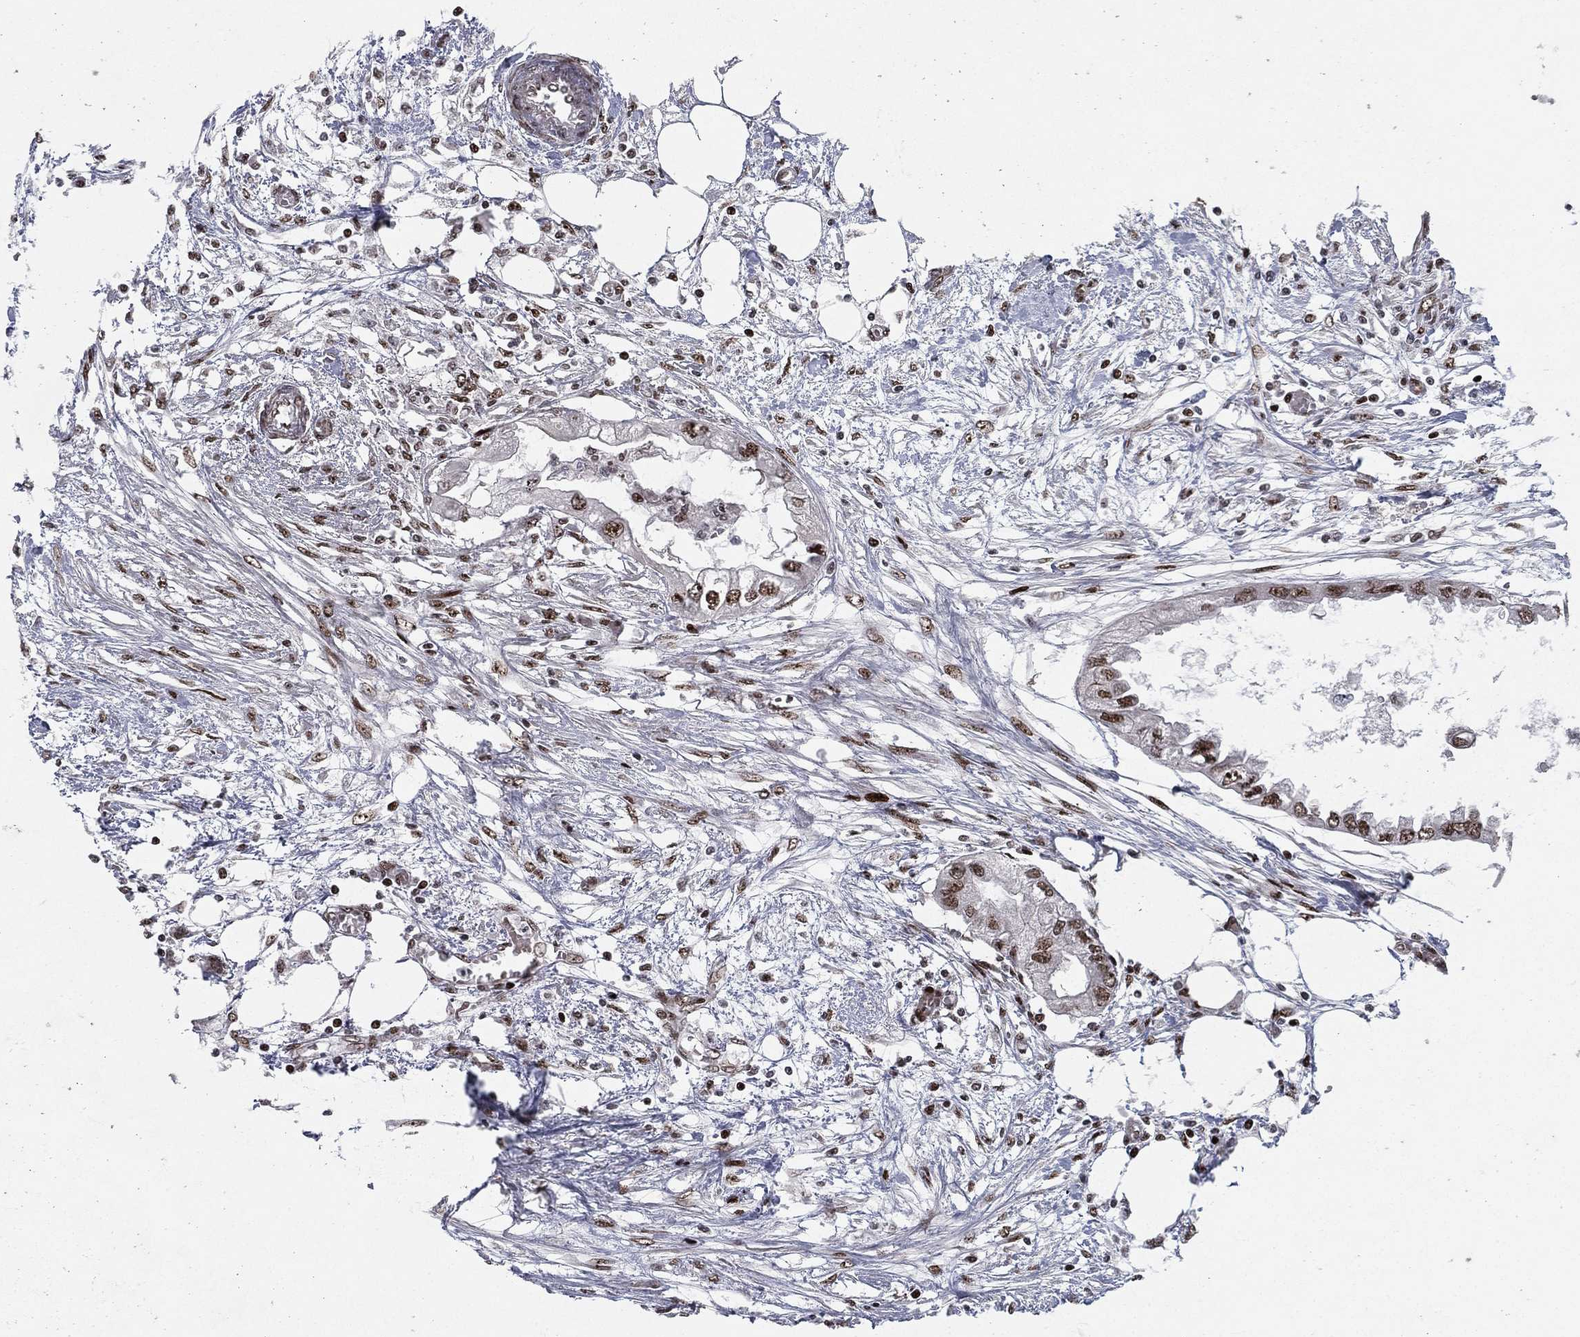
{"staining": {"intensity": "moderate", "quantity": "<25%", "location": "nuclear"}, "tissue": "endometrial cancer", "cell_type": "Tumor cells", "image_type": "cancer", "snomed": [{"axis": "morphology", "description": "Adenocarcinoma, NOS"}, {"axis": "morphology", "description": "Adenocarcinoma, metastatic, NOS"}, {"axis": "topography", "description": "Adipose tissue"}, {"axis": "topography", "description": "Endometrium"}], "caption": "IHC image of endometrial cancer (adenocarcinoma) stained for a protein (brown), which shows low levels of moderate nuclear expression in approximately <25% of tumor cells.", "gene": "RTF1", "patient": {"sex": "female", "age": 67}}